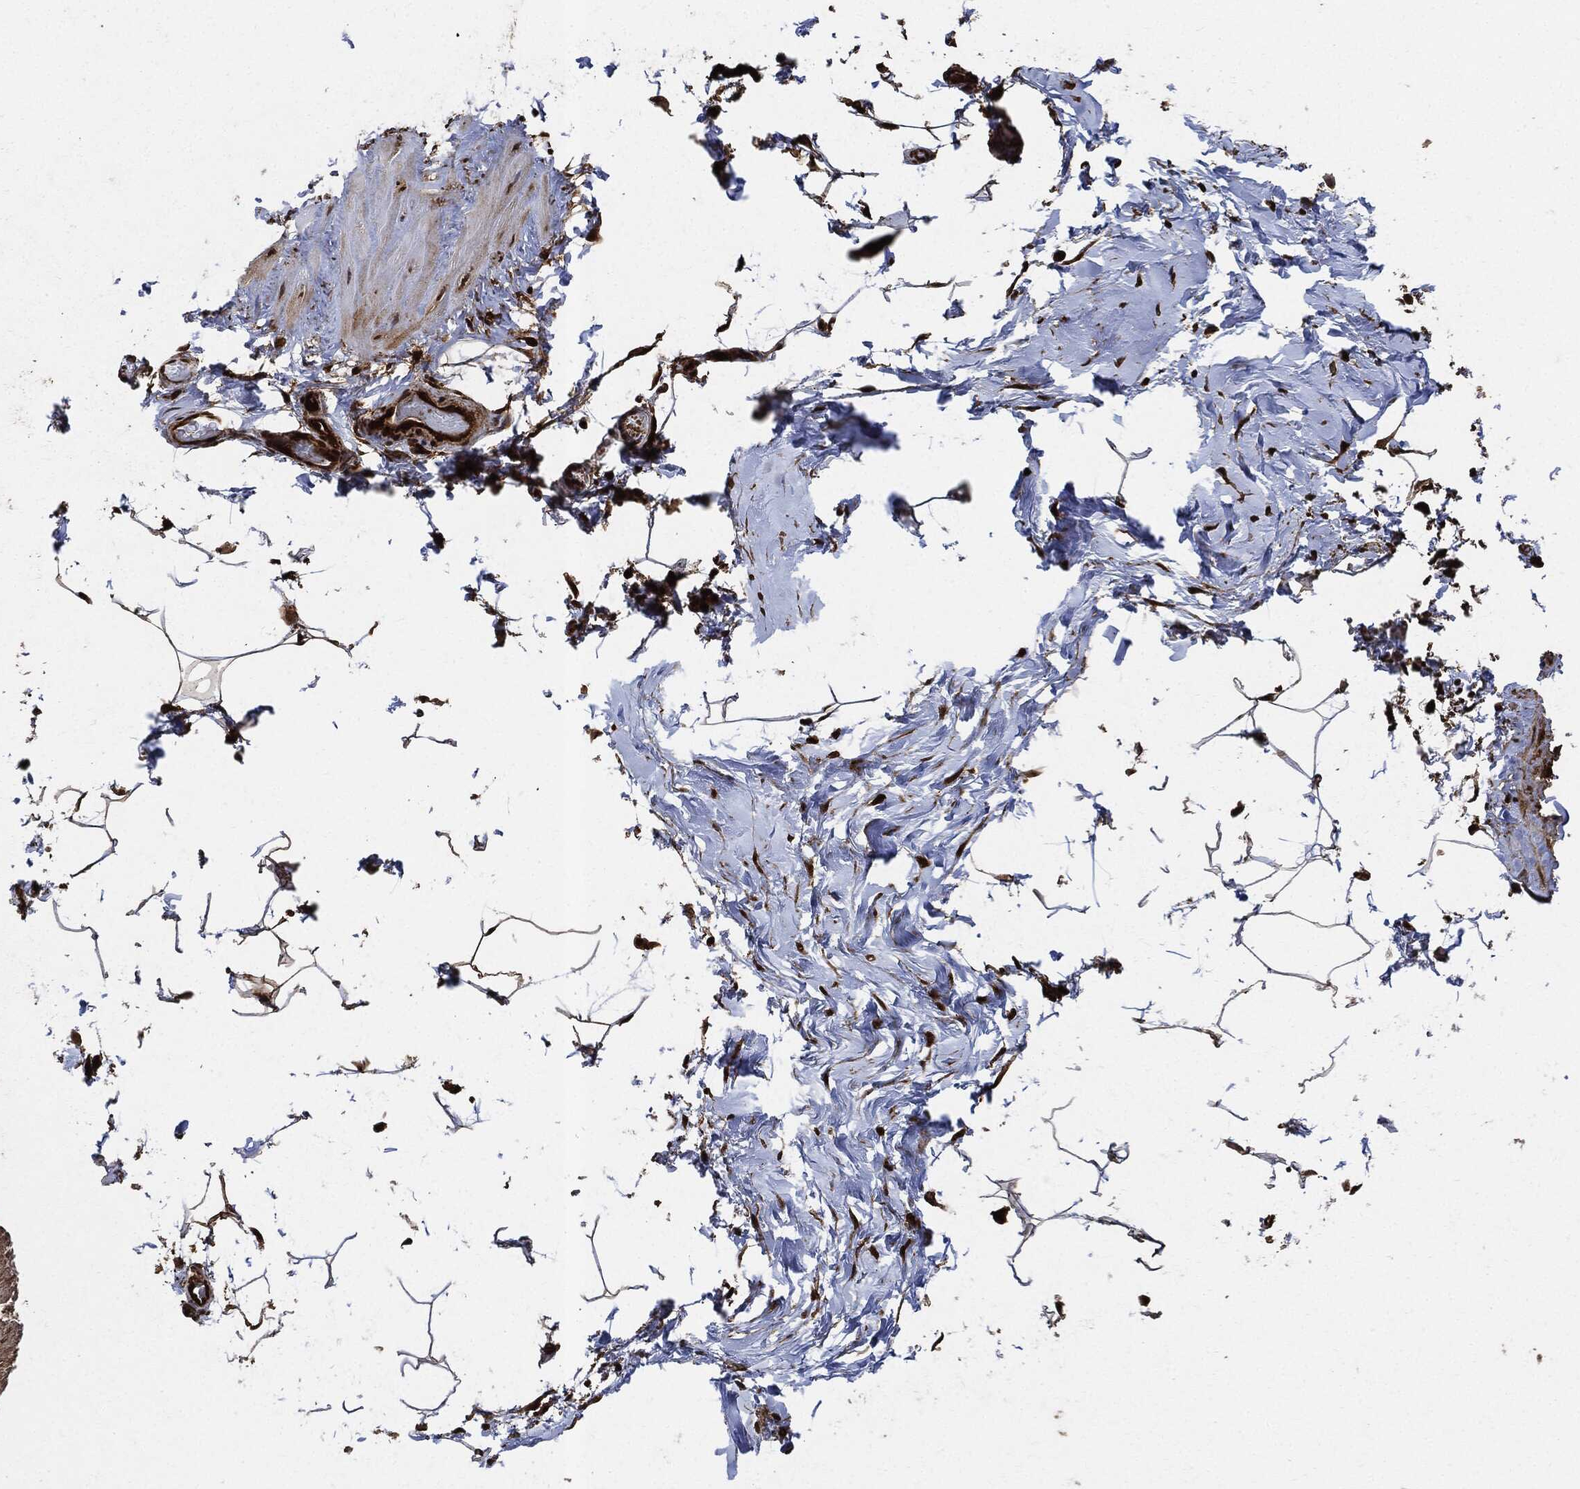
{"staining": {"intensity": "strong", "quantity": "25%-75%", "location": "cytoplasmic/membranous"}, "tissue": "adipose tissue", "cell_type": "Adipocytes", "image_type": "normal", "snomed": [{"axis": "morphology", "description": "Normal tissue, NOS"}, {"axis": "topography", "description": "Soft tissue"}, {"axis": "topography", "description": "Vascular tissue"}], "caption": "The immunohistochemical stain labels strong cytoplasmic/membranous positivity in adipocytes of normal adipose tissue.", "gene": "YWHAB", "patient": {"sex": "male", "age": 41}}